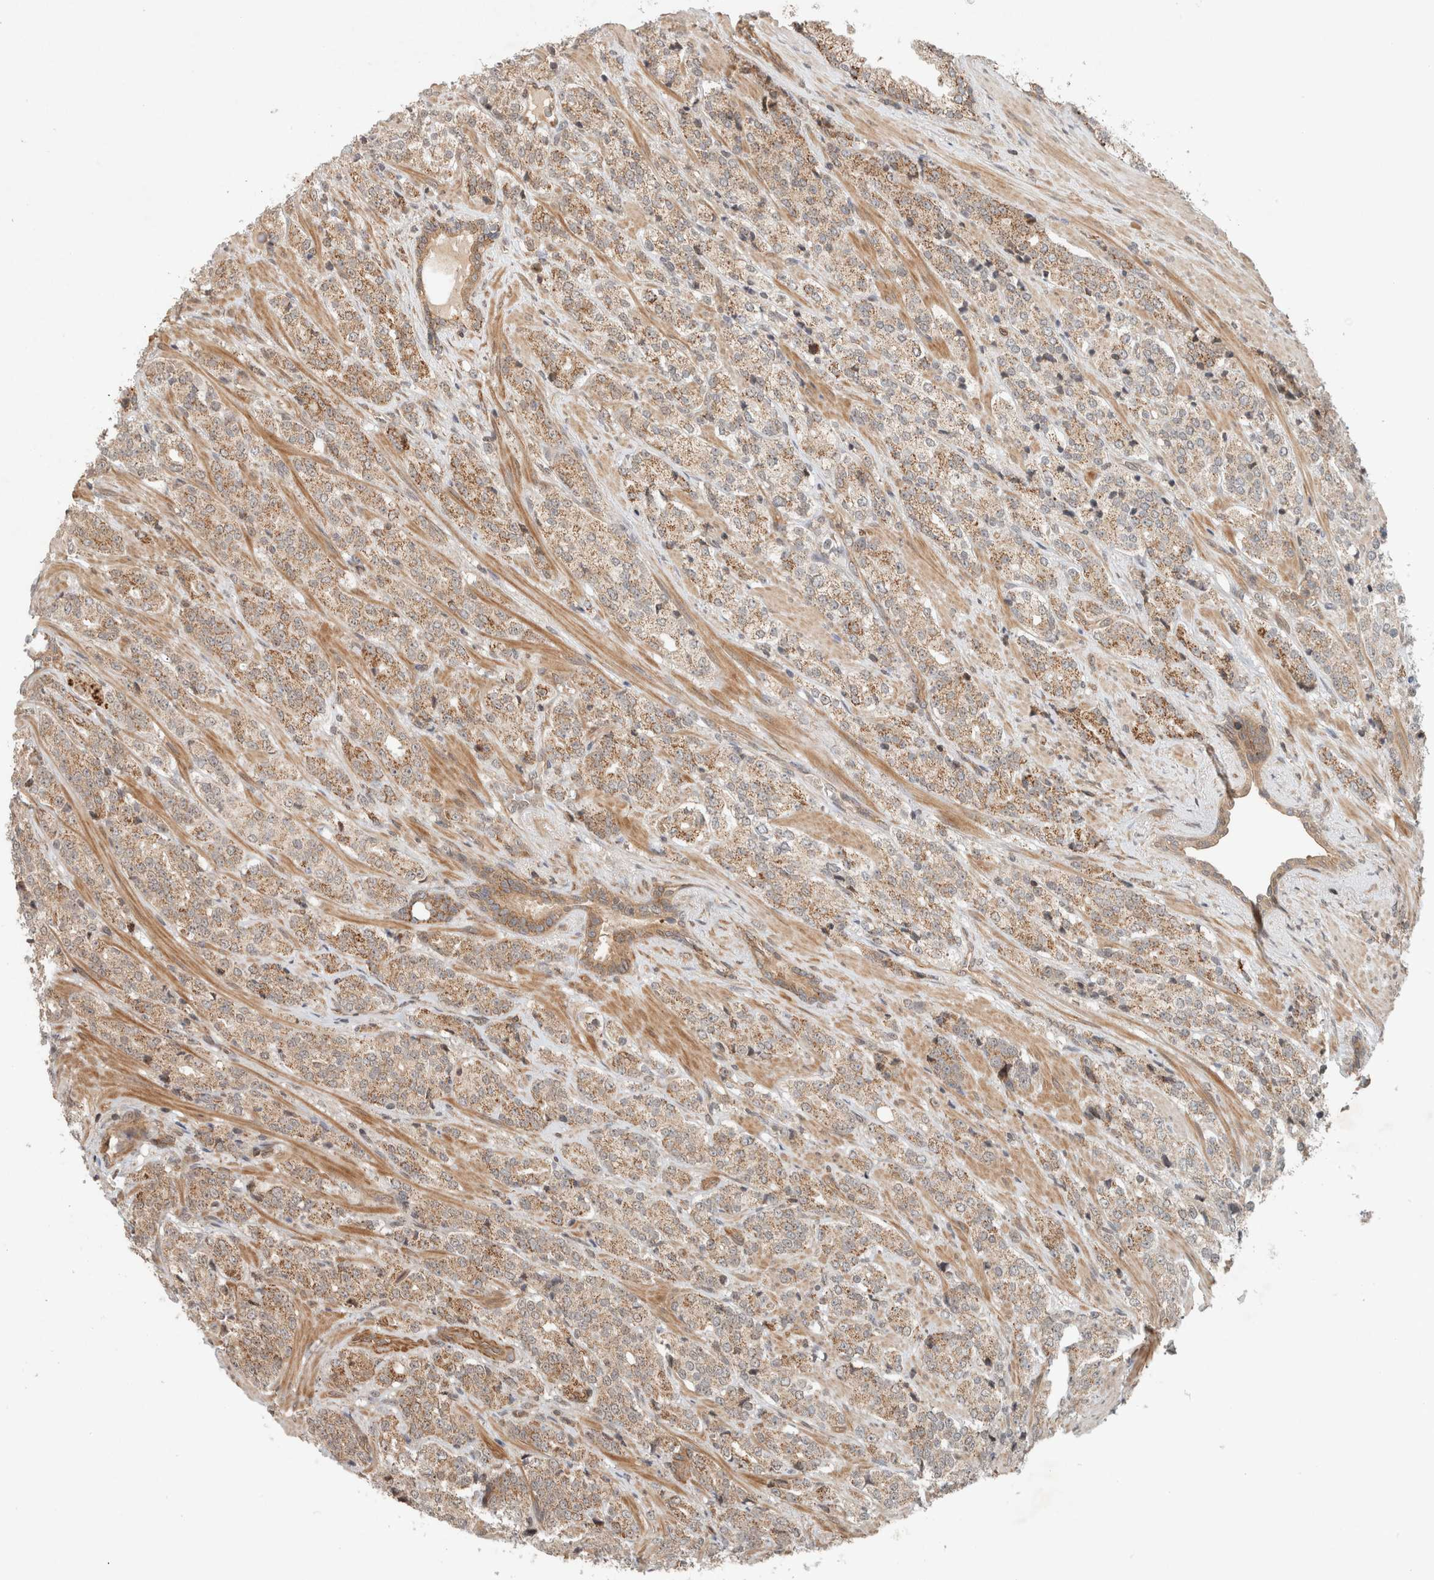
{"staining": {"intensity": "weak", "quantity": ">75%", "location": "cytoplasmic/membranous"}, "tissue": "prostate cancer", "cell_type": "Tumor cells", "image_type": "cancer", "snomed": [{"axis": "morphology", "description": "Adenocarcinoma, High grade"}, {"axis": "topography", "description": "Prostate"}], "caption": "The immunohistochemical stain labels weak cytoplasmic/membranous staining in tumor cells of prostate cancer tissue. The protein is stained brown, and the nuclei are stained in blue (DAB (3,3'-diaminobenzidine) IHC with brightfield microscopy, high magnification).", "gene": "CAAP1", "patient": {"sex": "male", "age": 71}}